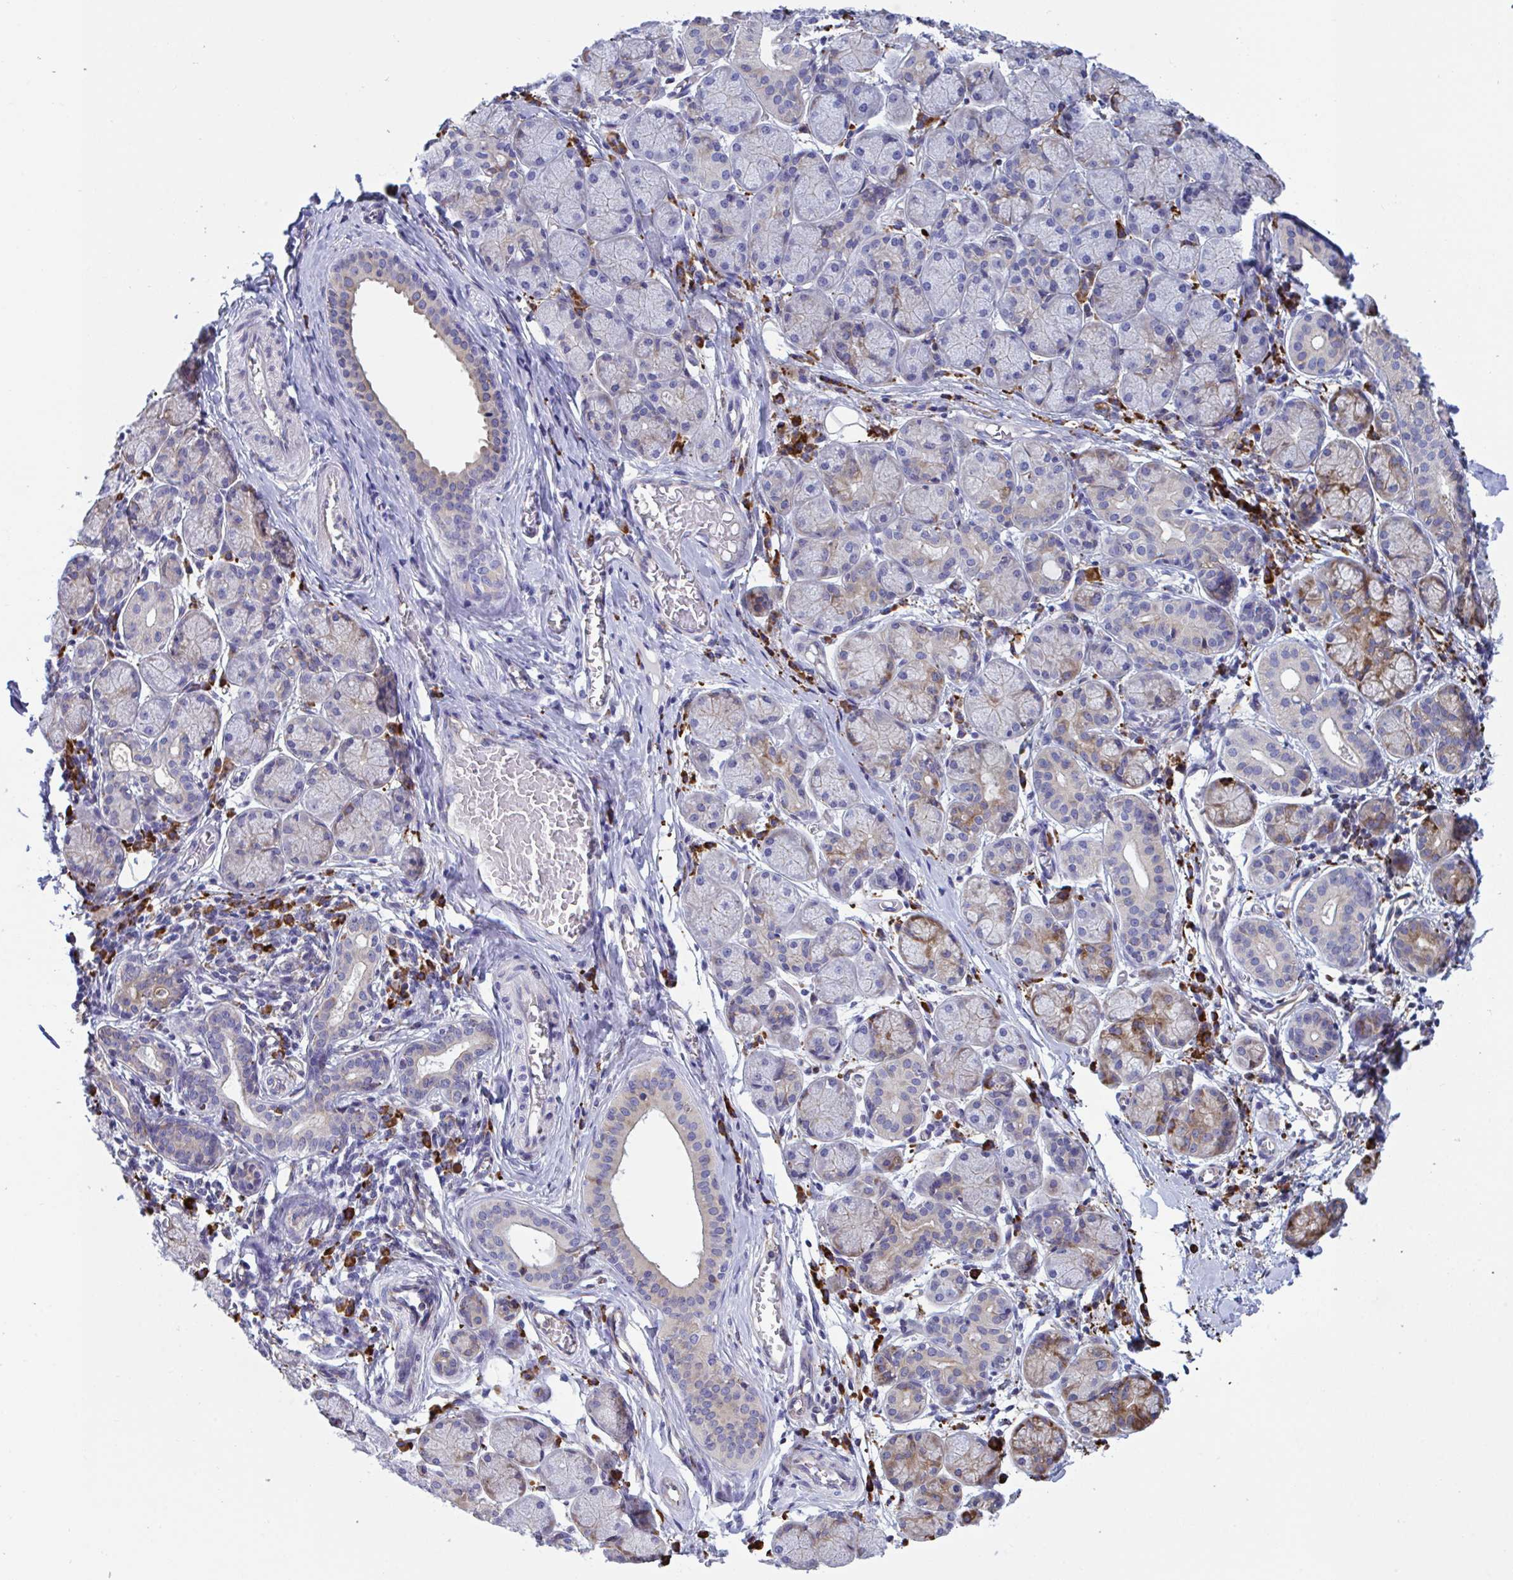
{"staining": {"intensity": "moderate", "quantity": "<25%", "location": "cytoplasmic/membranous"}, "tissue": "salivary gland", "cell_type": "Glandular cells", "image_type": "normal", "snomed": [{"axis": "morphology", "description": "Normal tissue, NOS"}, {"axis": "topography", "description": "Salivary gland"}], "caption": "IHC staining of unremarkable salivary gland, which displays low levels of moderate cytoplasmic/membranous expression in about <25% of glandular cells indicating moderate cytoplasmic/membranous protein staining. The staining was performed using DAB (3,3'-diaminobenzidine) (brown) for protein detection and nuclei were counterstained in hematoxylin (blue).", "gene": "PEAK3", "patient": {"sex": "female", "age": 24}}